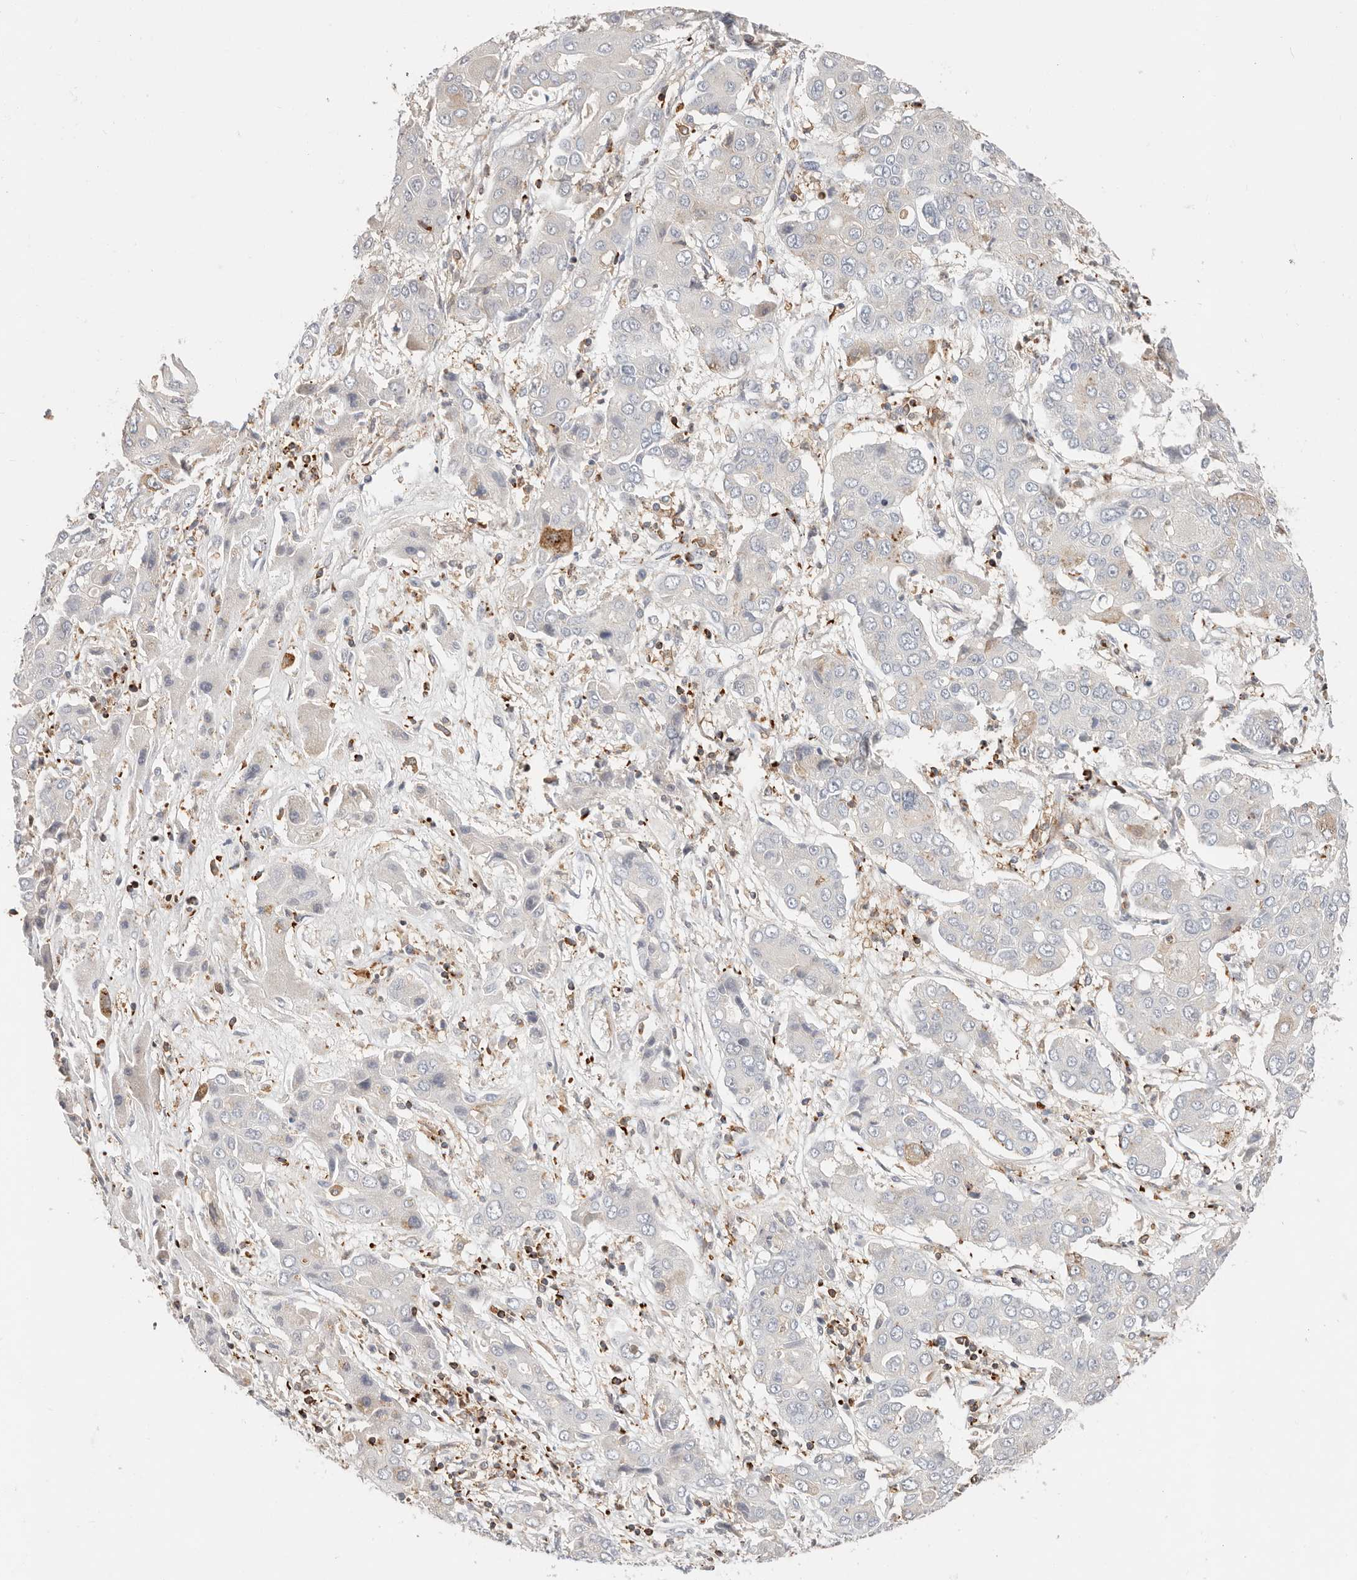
{"staining": {"intensity": "negative", "quantity": "none", "location": "none"}, "tissue": "liver cancer", "cell_type": "Tumor cells", "image_type": "cancer", "snomed": [{"axis": "morphology", "description": "Cholangiocarcinoma"}, {"axis": "topography", "description": "Liver"}], "caption": "There is no significant positivity in tumor cells of liver cancer. Nuclei are stained in blue.", "gene": "TMEM63B", "patient": {"sex": "male", "age": 67}}